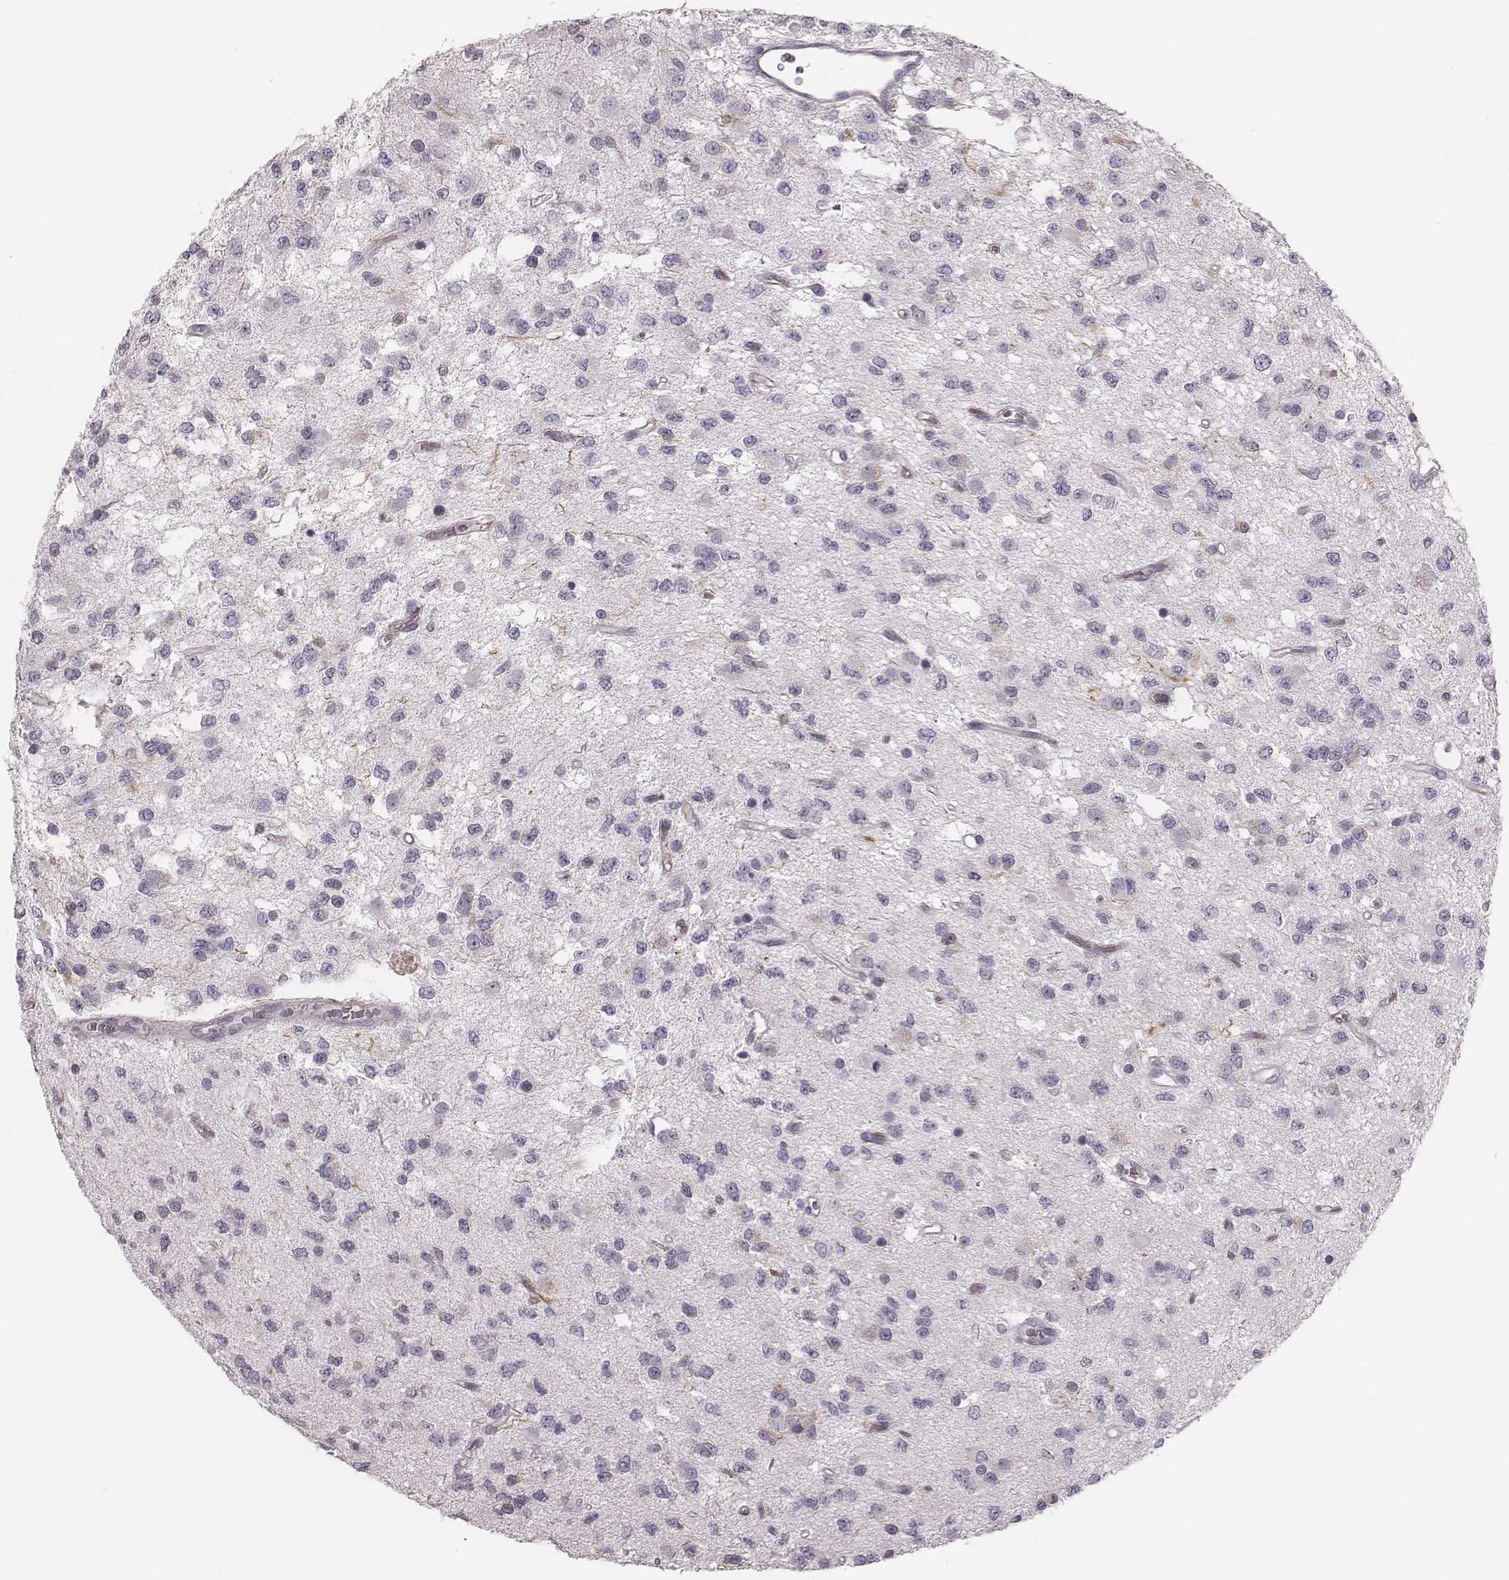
{"staining": {"intensity": "negative", "quantity": "none", "location": "none"}, "tissue": "glioma", "cell_type": "Tumor cells", "image_type": "cancer", "snomed": [{"axis": "morphology", "description": "Glioma, malignant, Low grade"}, {"axis": "topography", "description": "Brain"}], "caption": "High magnification brightfield microscopy of glioma stained with DAB (3,3'-diaminobenzidine) (brown) and counterstained with hematoxylin (blue): tumor cells show no significant expression.", "gene": "SPA17", "patient": {"sex": "female", "age": 45}}